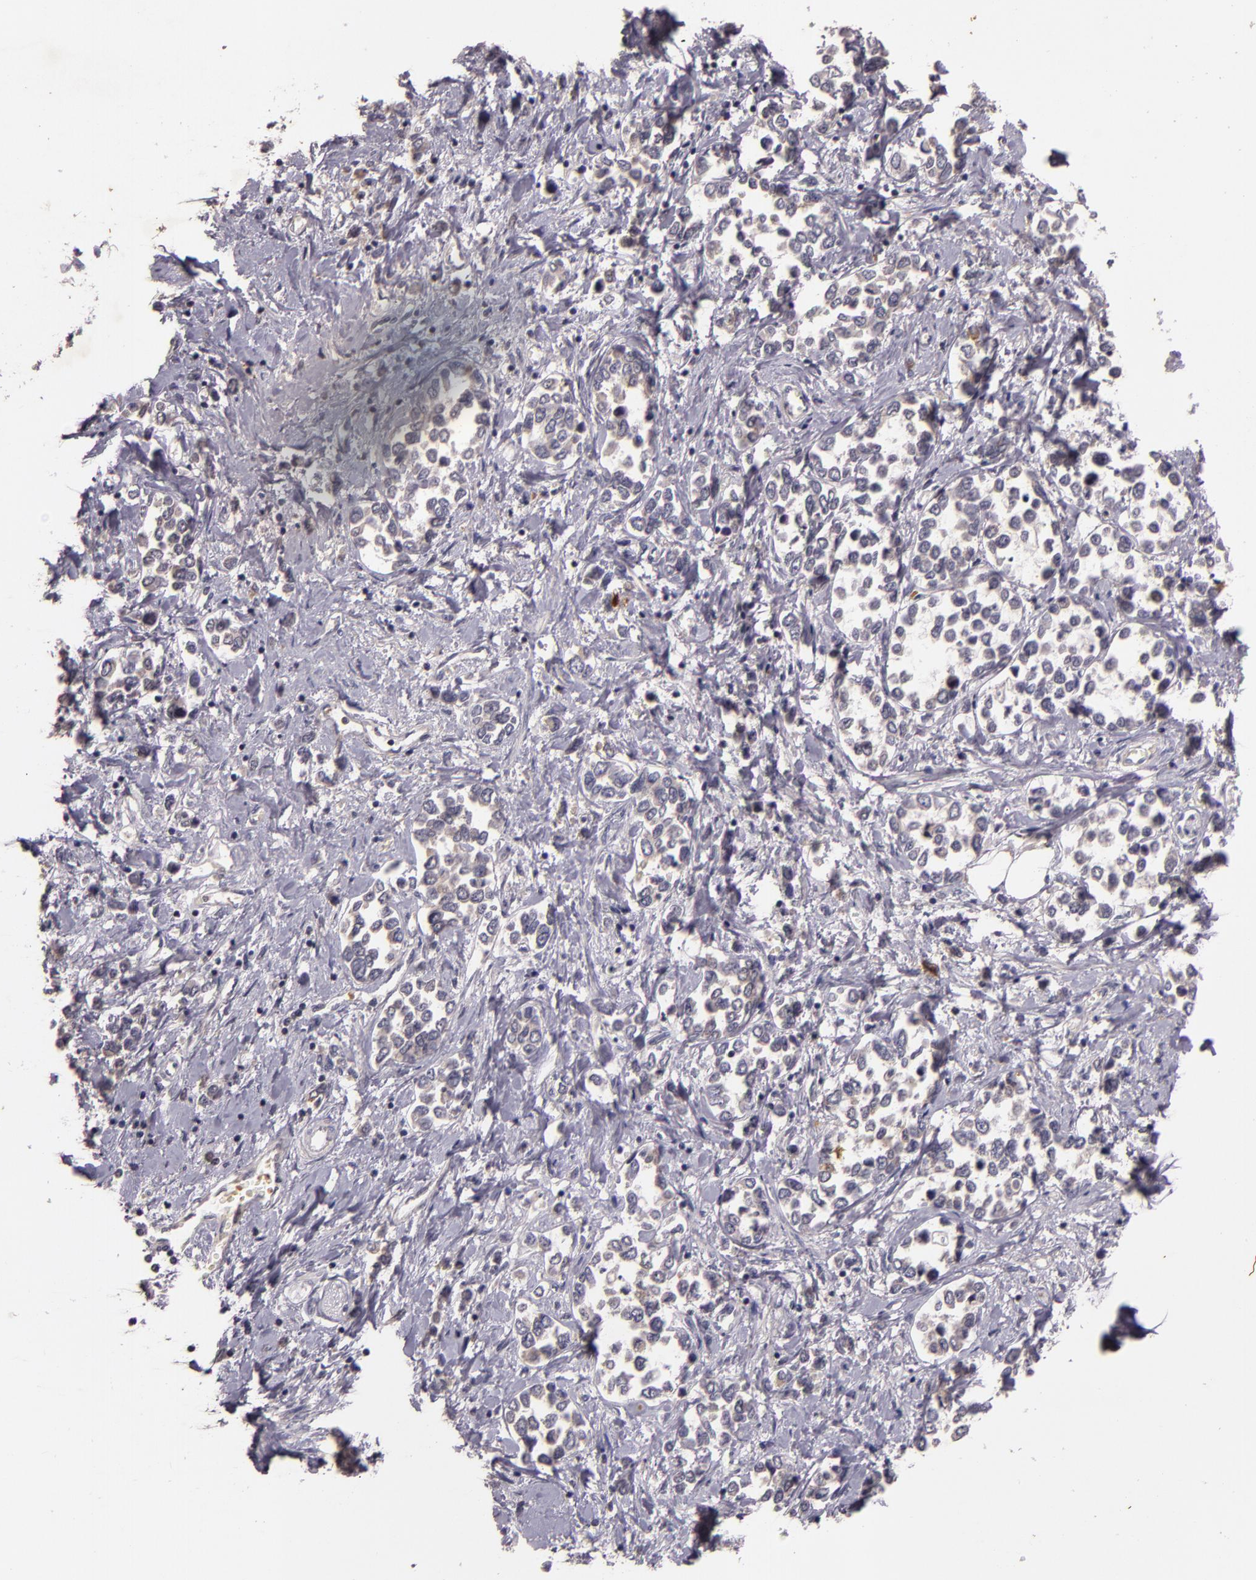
{"staining": {"intensity": "negative", "quantity": "none", "location": "none"}, "tissue": "stomach cancer", "cell_type": "Tumor cells", "image_type": "cancer", "snomed": [{"axis": "morphology", "description": "Adenocarcinoma, NOS"}, {"axis": "topography", "description": "Stomach, upper"}], "caption": "A histopathology image of stomach adenocarcinoma stained for a protein shows no brown staining in tumor cells. (DAB immunohistochemistry, high magnification).", "gene": "TFF1", "patient": {"sex": "male", "age": 76}}